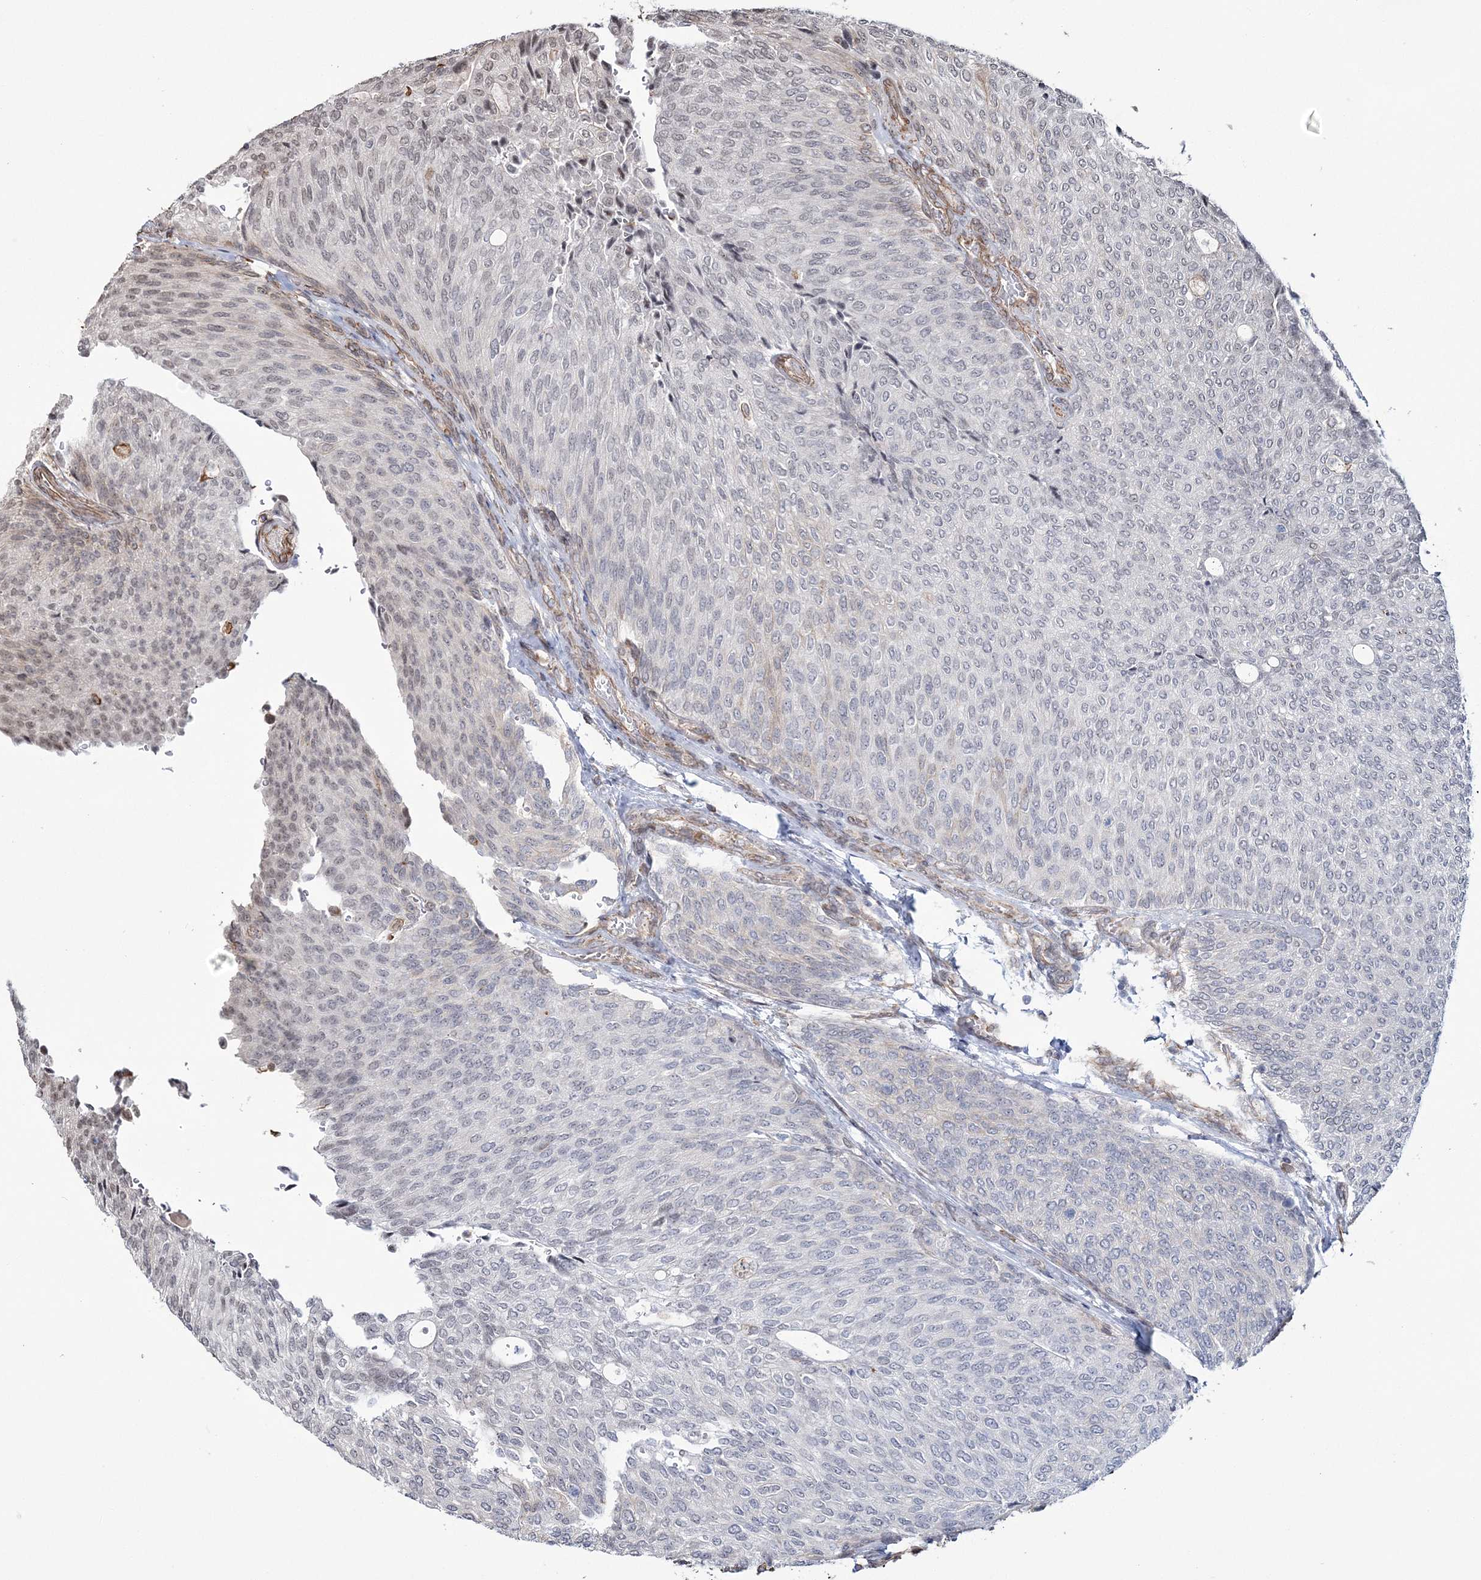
{"staining": {"intensity": "weak", "quantity": "<25%", "location": "nuclear"}, "tissue": "urothelial cancer", "cell_type": "Tumor cells", "image_type": "cancer", "snomed": [{"axis": "morphology", "description": "Urothelial carcinoma, Low grade"}, {"axis": "topography", "description": "Urinary bladder"}], "caption": "This is an IHC micrograph of human low-grade urothelial carcinoma. There is no positivity in tumor cells.", "gene": "ATP11B", "patient": {"sex": "female", "age": 79}}